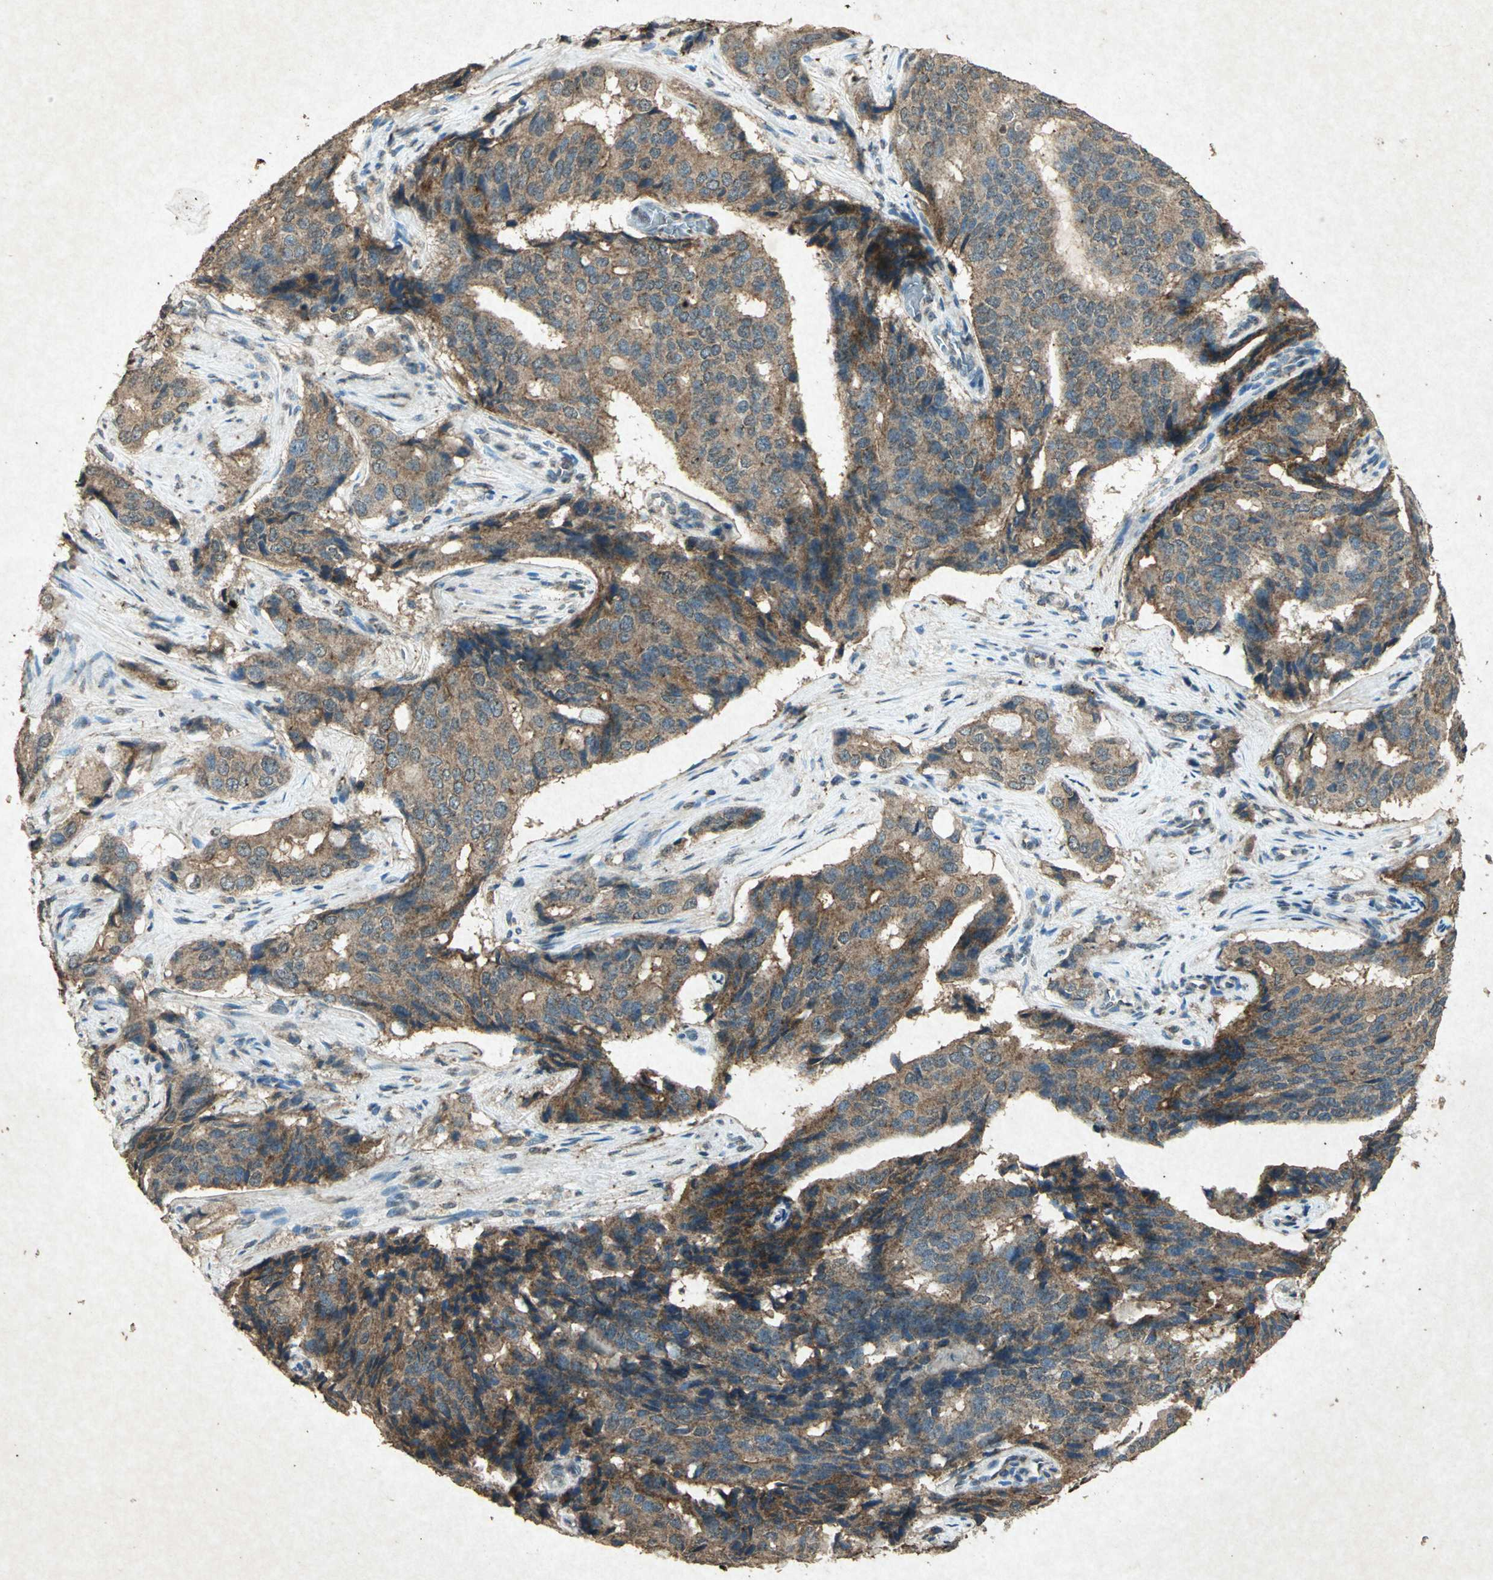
{"staining": {"intensity": "strong", "quantity": ">75%", "location": "cytoplasmic/membranous"}, "tissue": "prostate cancer", "cell_type": "Tumor cells", "image_type": "cancer", "snomed": [{"axis": "morphology", "description": "Adenocarcinoma, High grade"}, {"axis": "topography", "description": "Prostate"}], "caption": "The micrograph reveals staining of prostate cancer (high-grade adenocarcinoma), revealing strong cytoplasmic/membranous protein expression (brown color) within tumor cells. (DAB (3,3'-diaminobenzidine) = brown stain, brightfield microscopy at high magnification).", "gene": "PSEN1", "patient": {"sex": "male", "age": 58}}